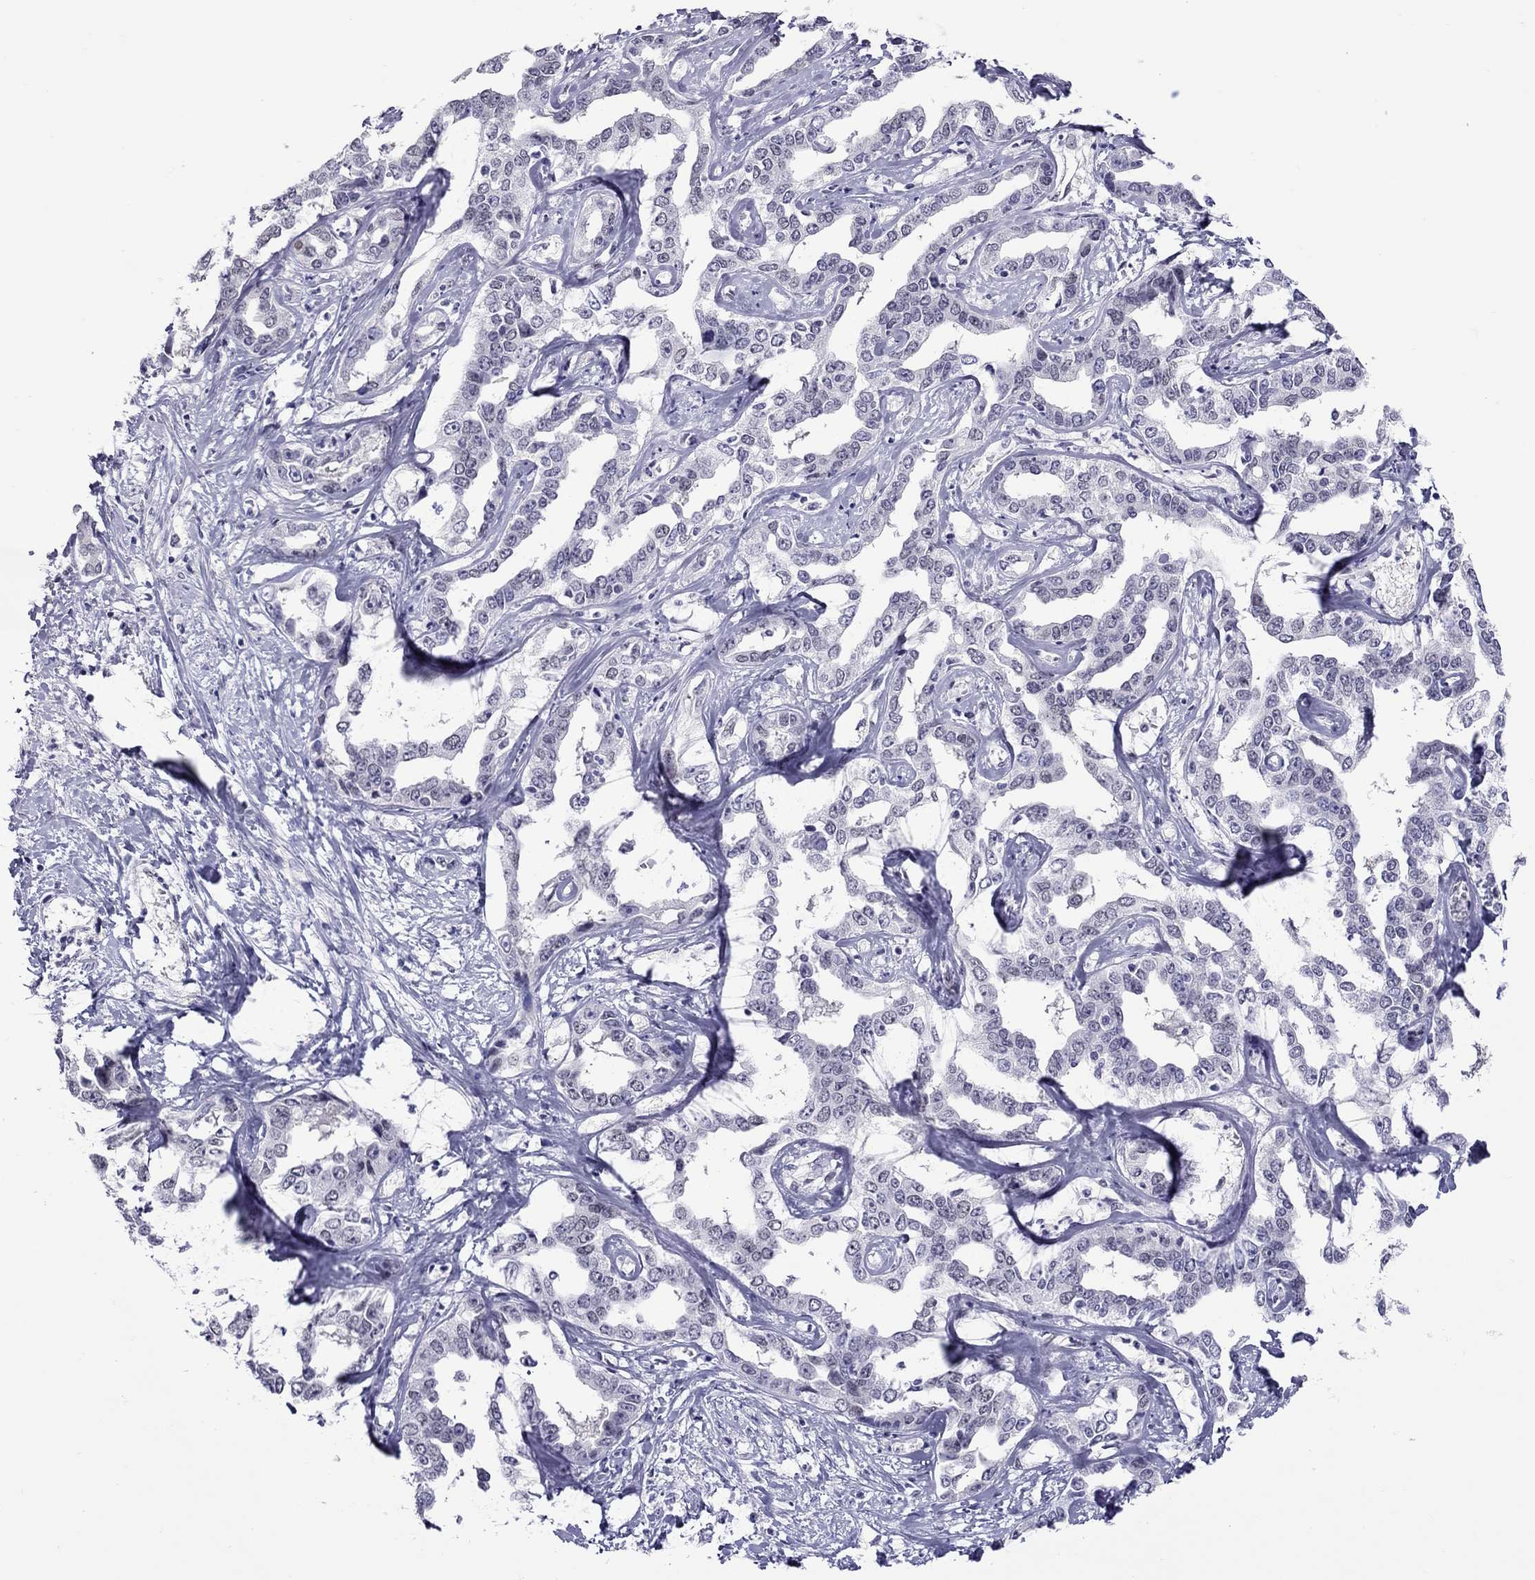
{"staining": {"intensity": "negative", "quantity": "none", "location": "none"}, "tissue": "liver cancer", "cell_type": "Tumor cells", "image_type": "cancer", "snomed": [{"axis": "morphology", "description": "Cholangiocarcinoma"}, {"axis": "topography", "description": "Liver"}], "caption": "Immunohistochemistry photomicrograph of human liver cholangiocarcinoma stained for a protein (brown), which exhibits no positivity in tumor cells.", "gene": "CHRNB3", "patient": {"sex": "male", "age": 59}}